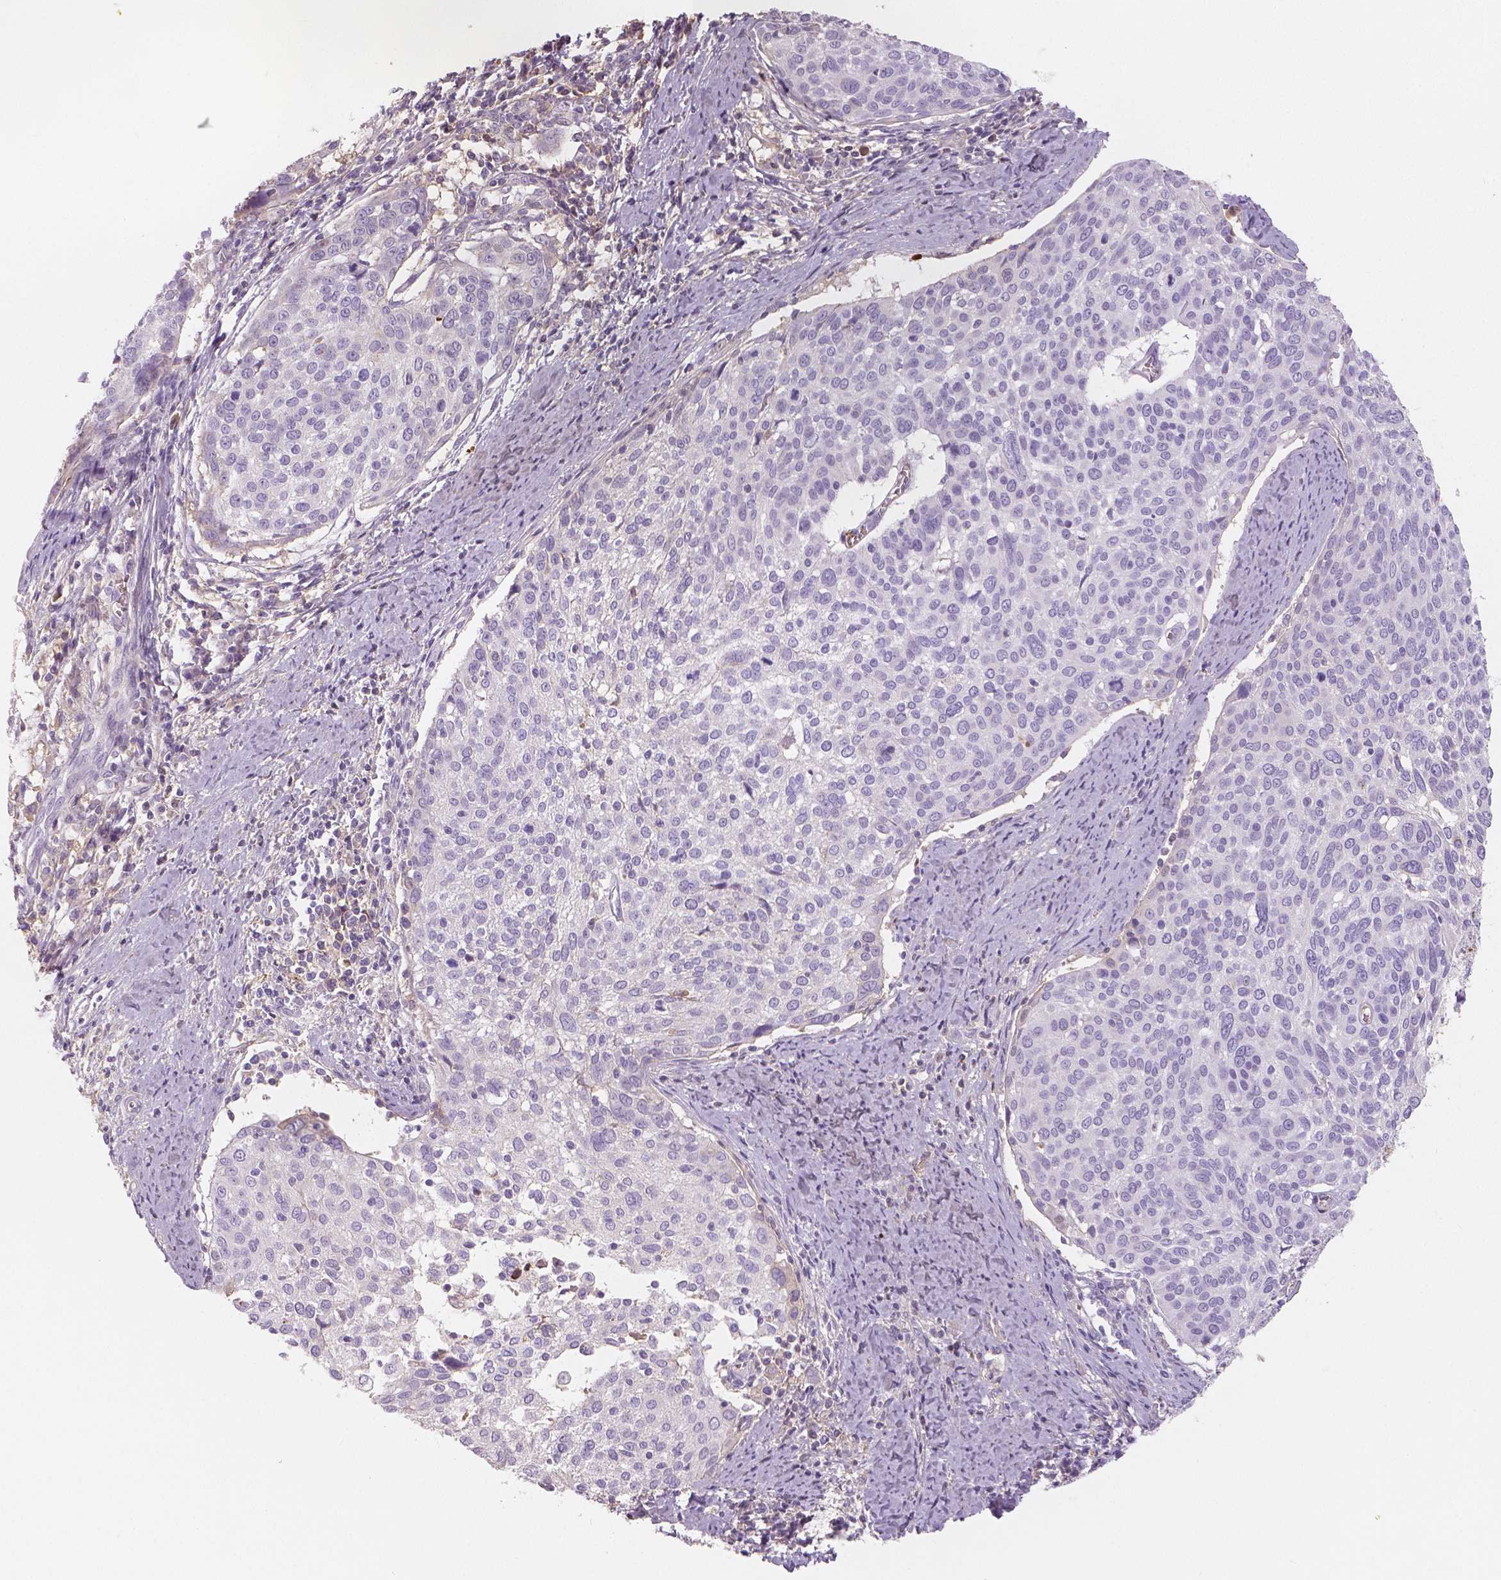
{"staining": {"intensity": "negative", "quantity": "none", "location": "none"}, "tissue": "cervical cancer", "cell_type": "Tumor cells", "image_type": "cancer", "snomed": [{"axis": "morphology", "description": "Squamous cell carcinoma, NOS"}, {"axis": "topography", "description": "Cervix"}], "caption": "The histopathology image shows no significant expression in tumor cells of cervical cancer.", "gene": "APOA4", "patient": {"sex": "female", "age": 39}}